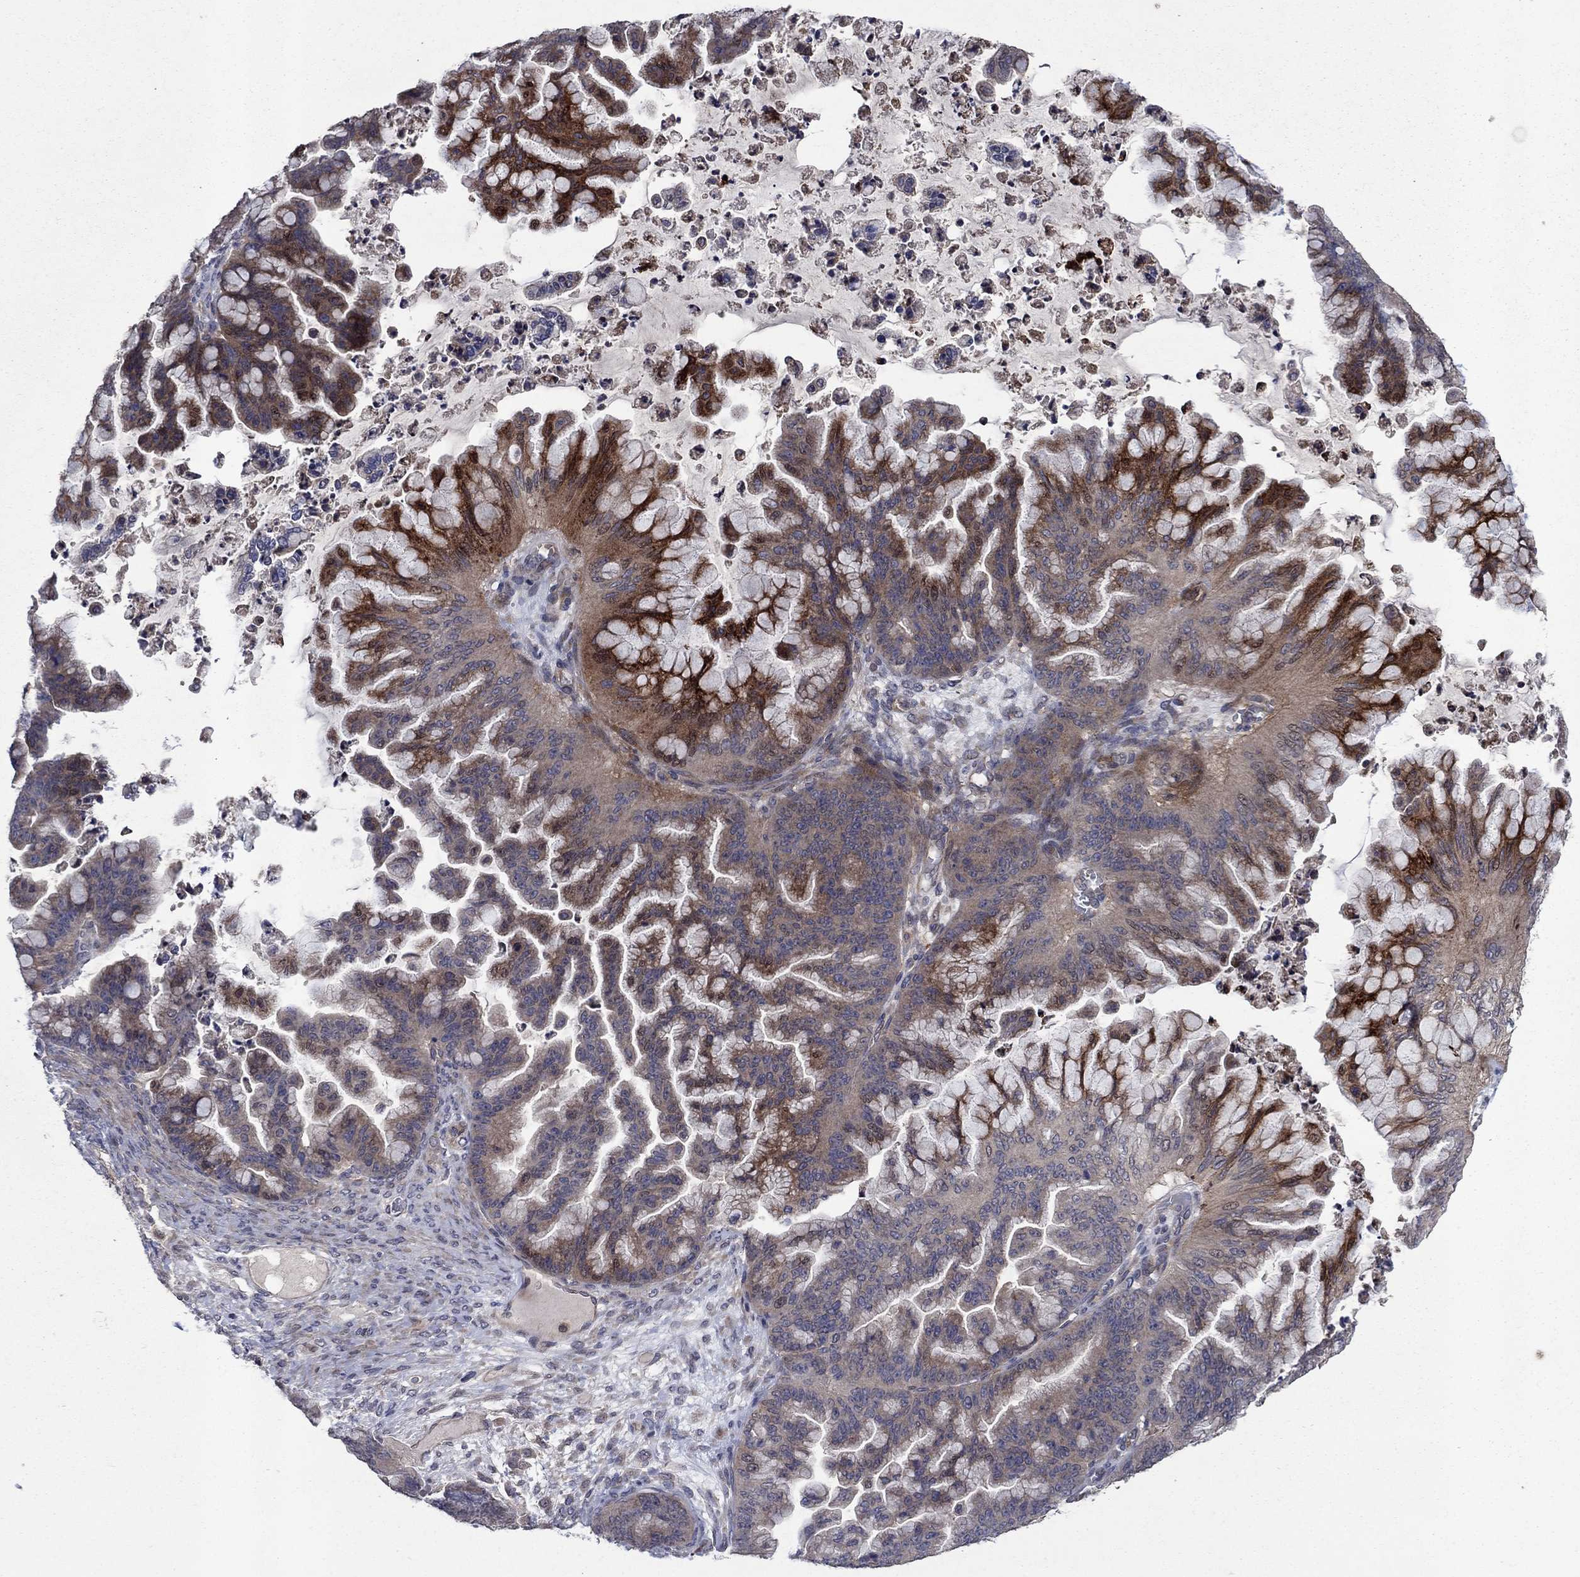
{"staining": {"intensity": "strong", "quantity": "25%-75%", "location": "cytoplasmic/membranous"}, "tissue": "ovarian cancer", "cell_type": "Tumor cells", "image_type": "cancer", "snomed": [{"axis": "morphology", "description": "Cystadenocarcinoma, mucinous, NOS"}, {"axis": "topography", "description": "Ovary"}], "caption": "Ovarian cancer stained with a brown dye reveals strong cytoplasmic/membranous positive positivity in approximately 25%-75% of tumor cells.", "gene": "MSRB1", "patient": {"sex": "female", "age": 67}}